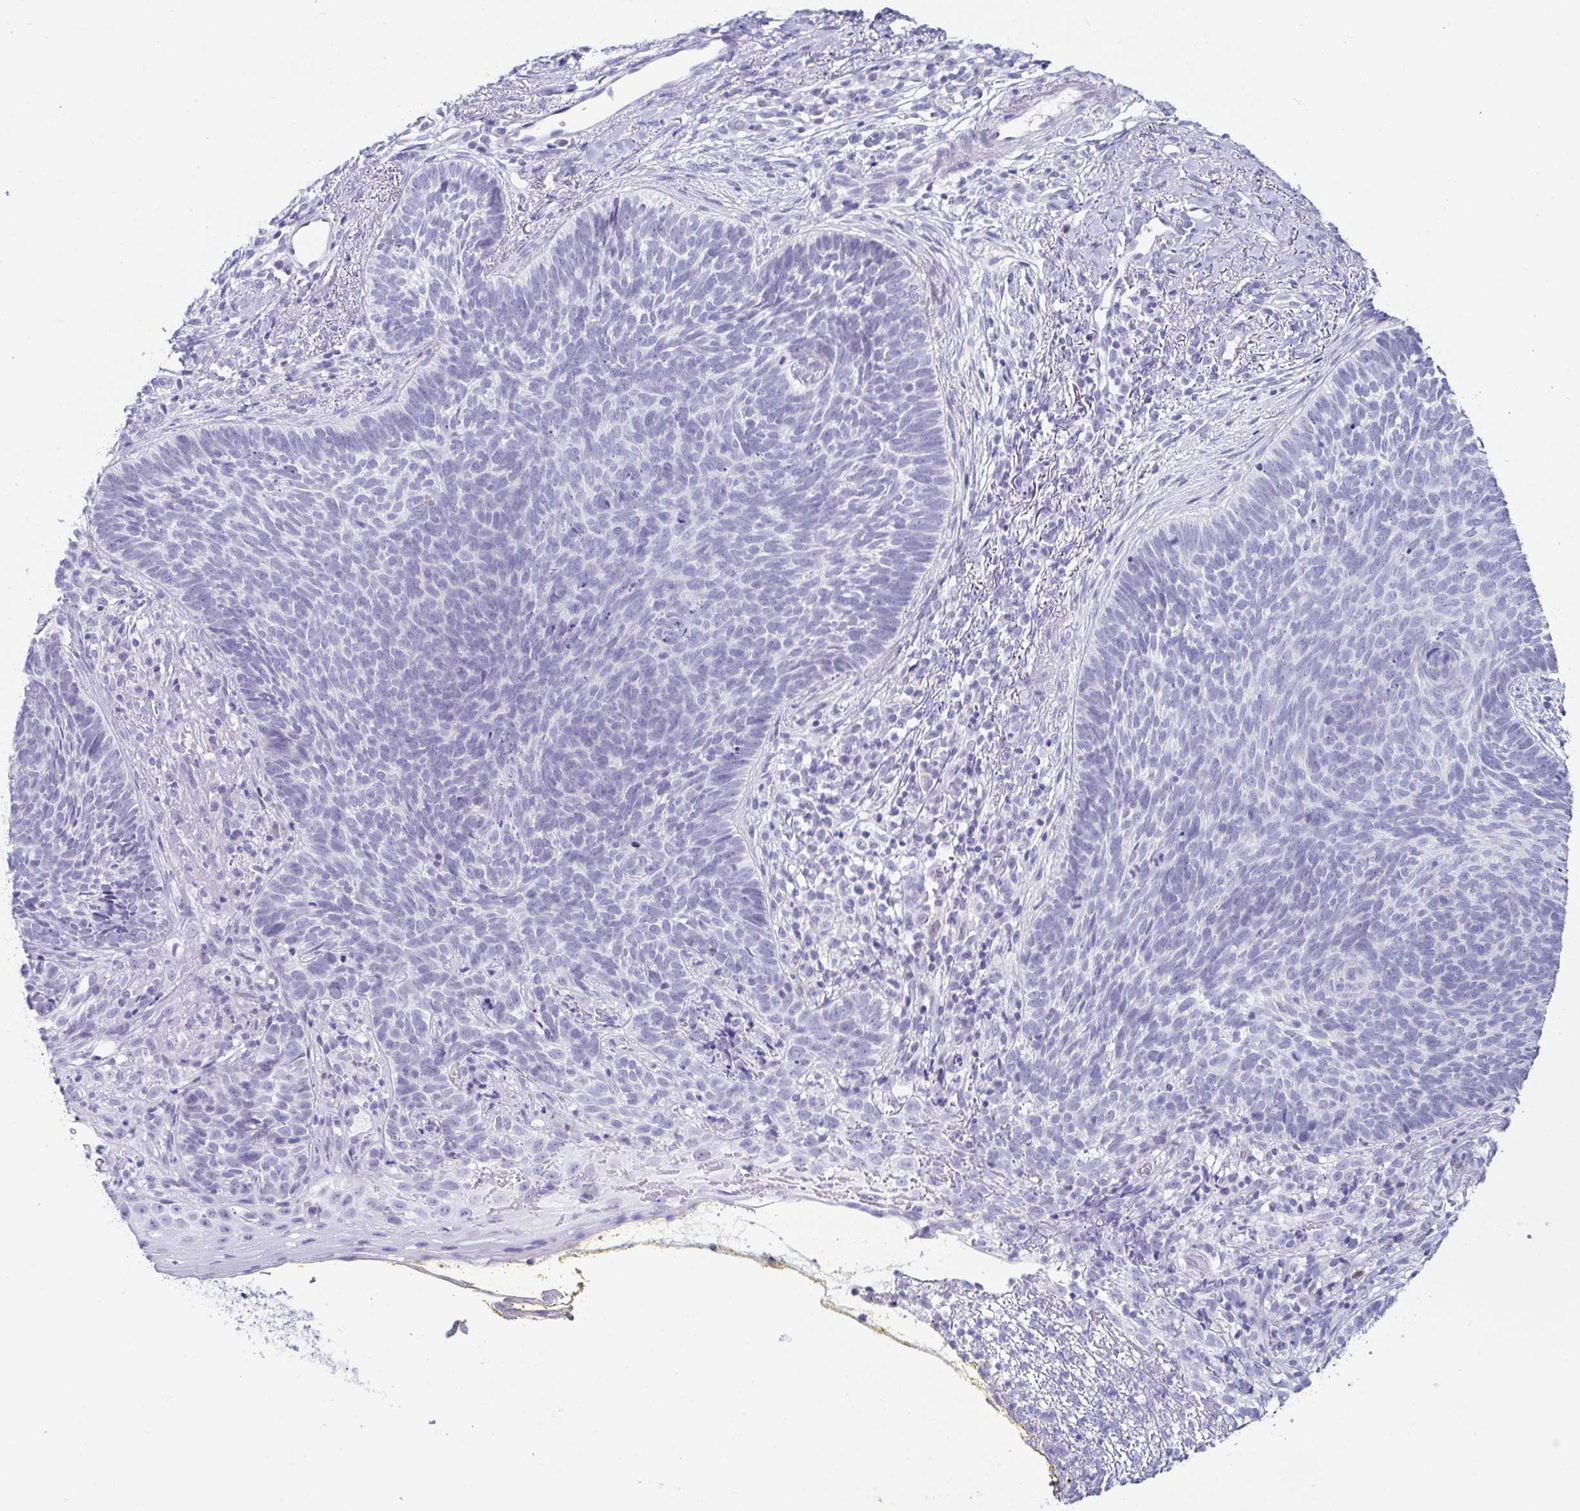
{"staining": {"intensity": "negative", "quantity": "none", "location": "none"}, "tissue": "skin cancer", "cell_type": "Tumor cells", "image_type": "cancer", "snomed": [{"axis": "morphology", "description": "Basal cell carcinoma"}, {"axis": "topography", "description": "Skin"}], "caption": "This photomicrograph is of skin basal cell carcinoma stained with immunohistochemistry (IHC) to label a protein in brown with the nuclei are counter-stained blue. There is no staining in tumor cells. (DAB (3,3'-diaminobenzidine) immunohistochemistry, high magnification).", "gene": "OR10K1", "patient": {"sex": "female", "age": 74}}